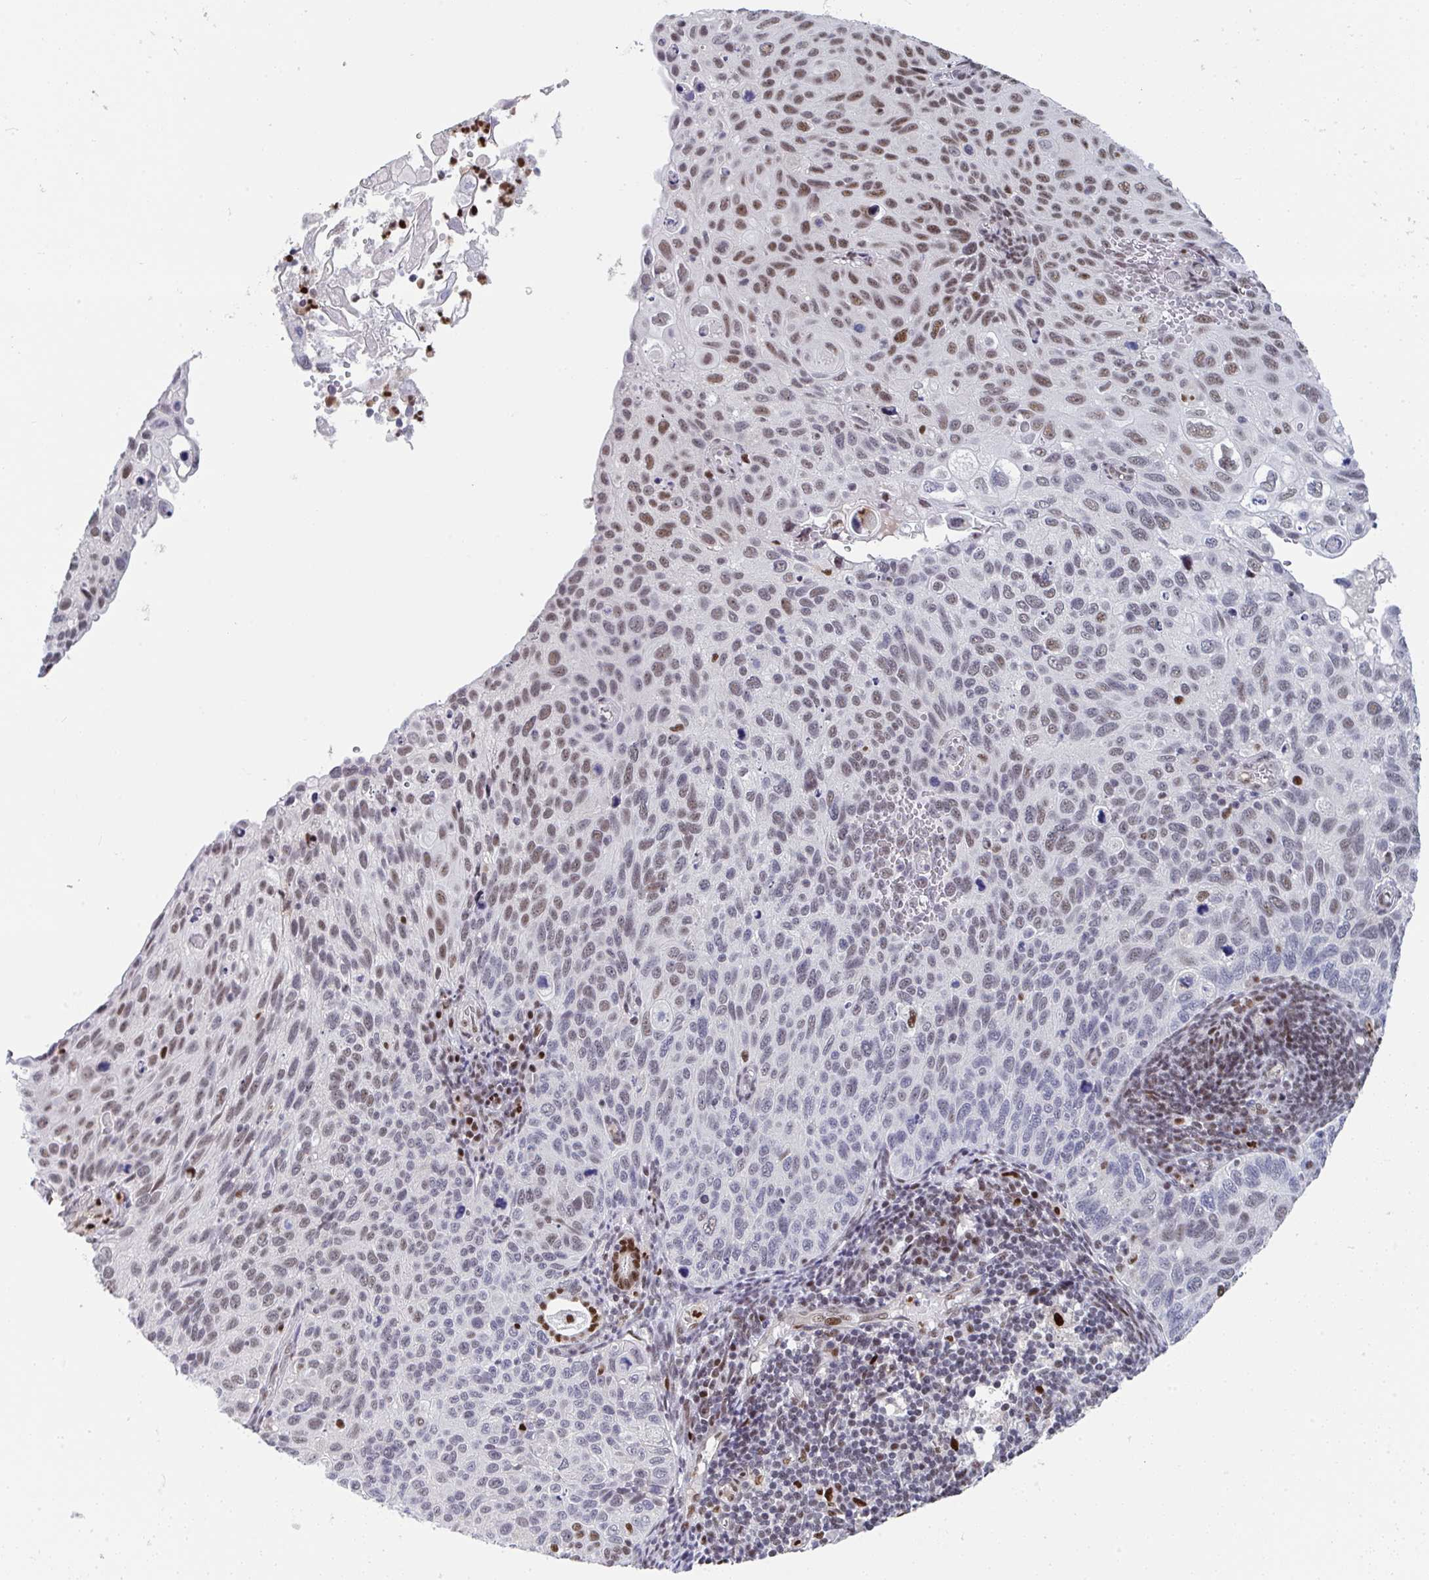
{"staining": {"intensity": "moderate", "quantity": "25%-75%", "location": "nuclear"}, "tissue": "cervical cancer", "cell_type": "Tumor cells", "image_type": "cancer", "snomed": [{"axis": "morphology", "description": "Squamous cell carcinoma, NOS"}, {"axis": "topography", "description": "Cervix"}], "caption": "There is medium levels of moderate nuclear staining in tumor cells of cervical cancer (squamous cell carcinoma), as demonstrated by immunohistochemical staining (brown color).", "gene": "JDP2", "patient": {"sex": "female", "age": 70}}